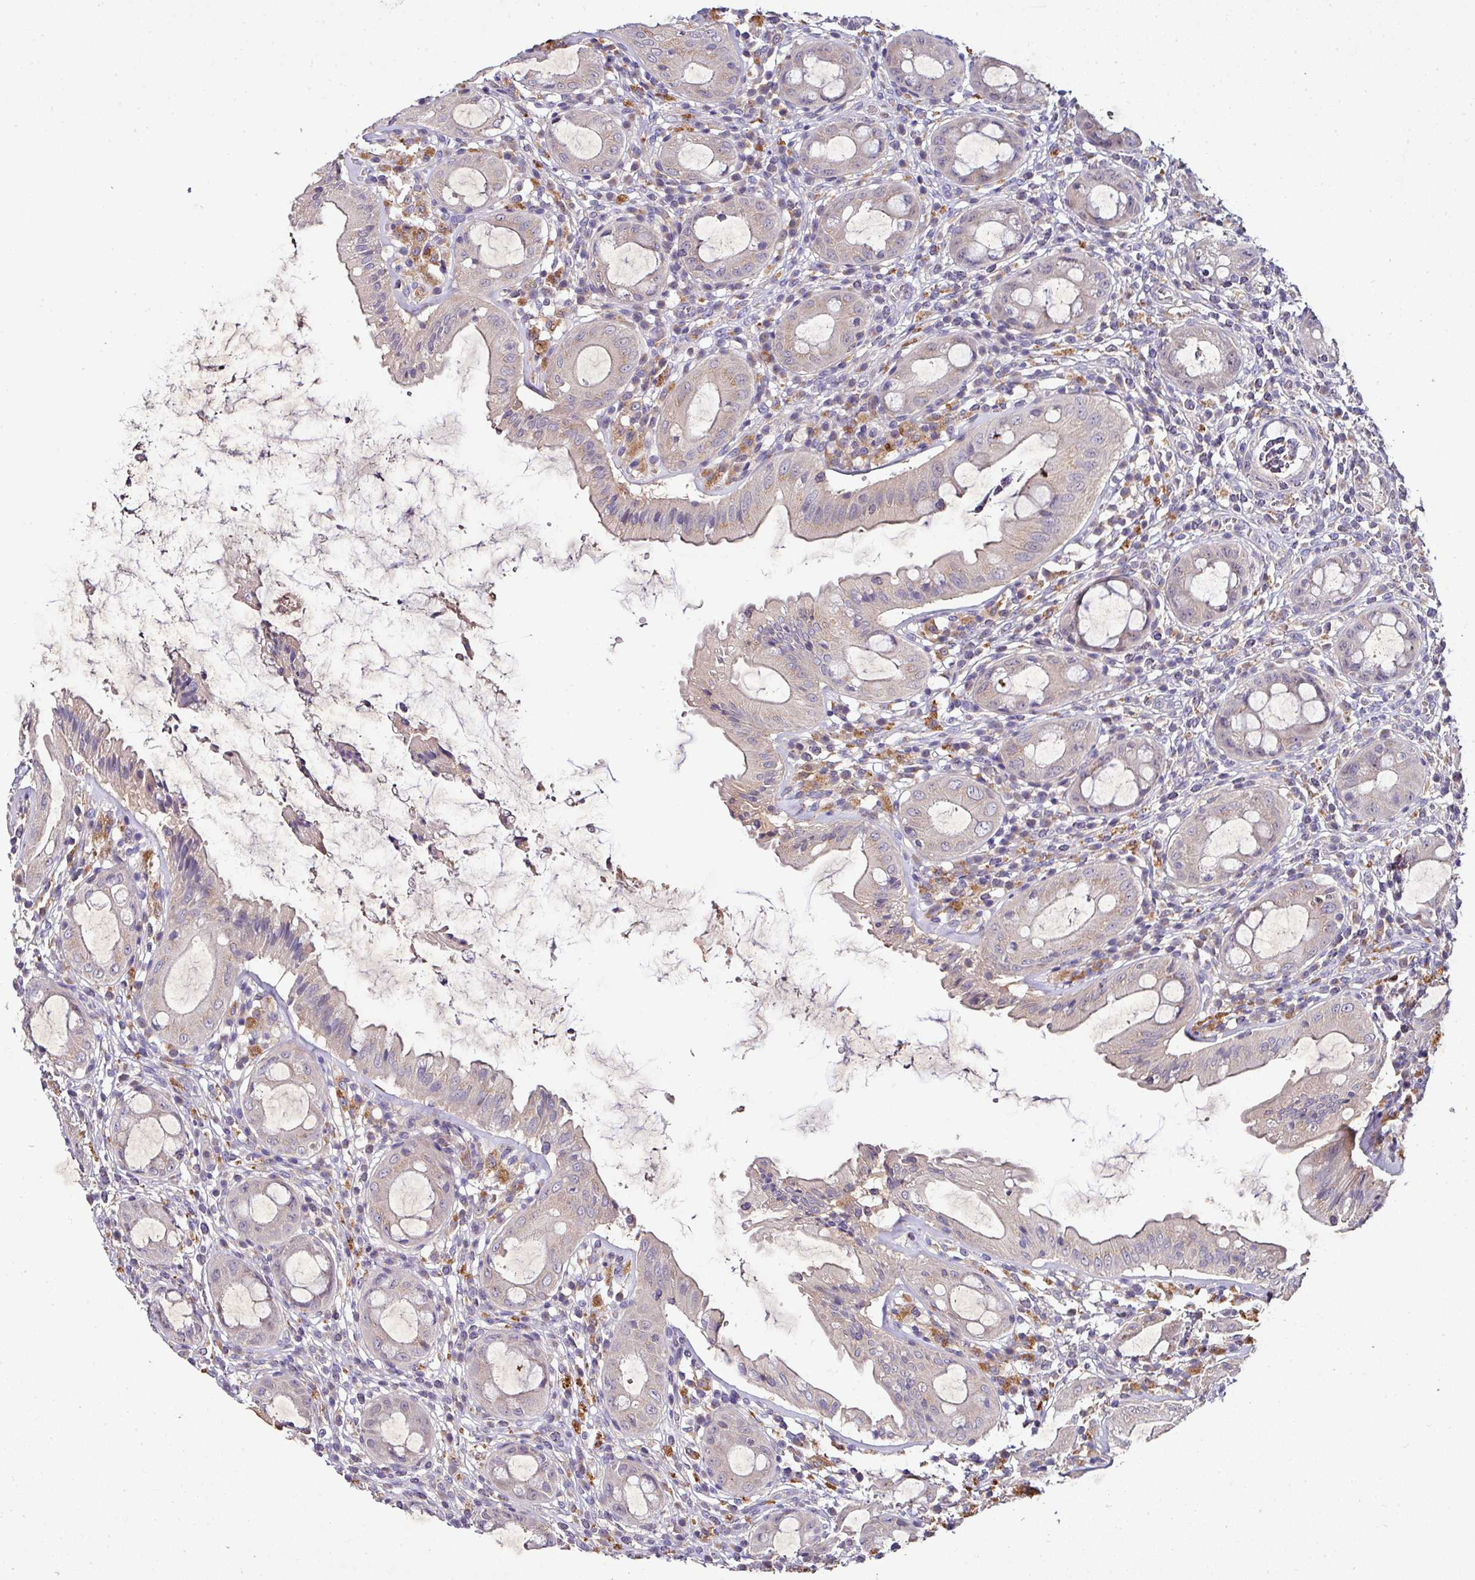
{"staining": {"intensity": "weak", "quantity": "25%-75%", "location": "cytoplasmic/membranous"}, "tissue": "rectum", "cell_type": "Glandular cells", "image_type": "normal", "snomed": [{"axis": "morphology", "description": "Normal tissue, NOS"}, {"axis": "topography", "description": "Rectum"}], "caption": "Immunohistochemical staining of unremarkable rectum displays weak cytoplasmic/membranous protein expression in approximately 25%-75% of glandular cells.", "gene": "AEBP2", "patient": {"sex": "female", "age": 57}}